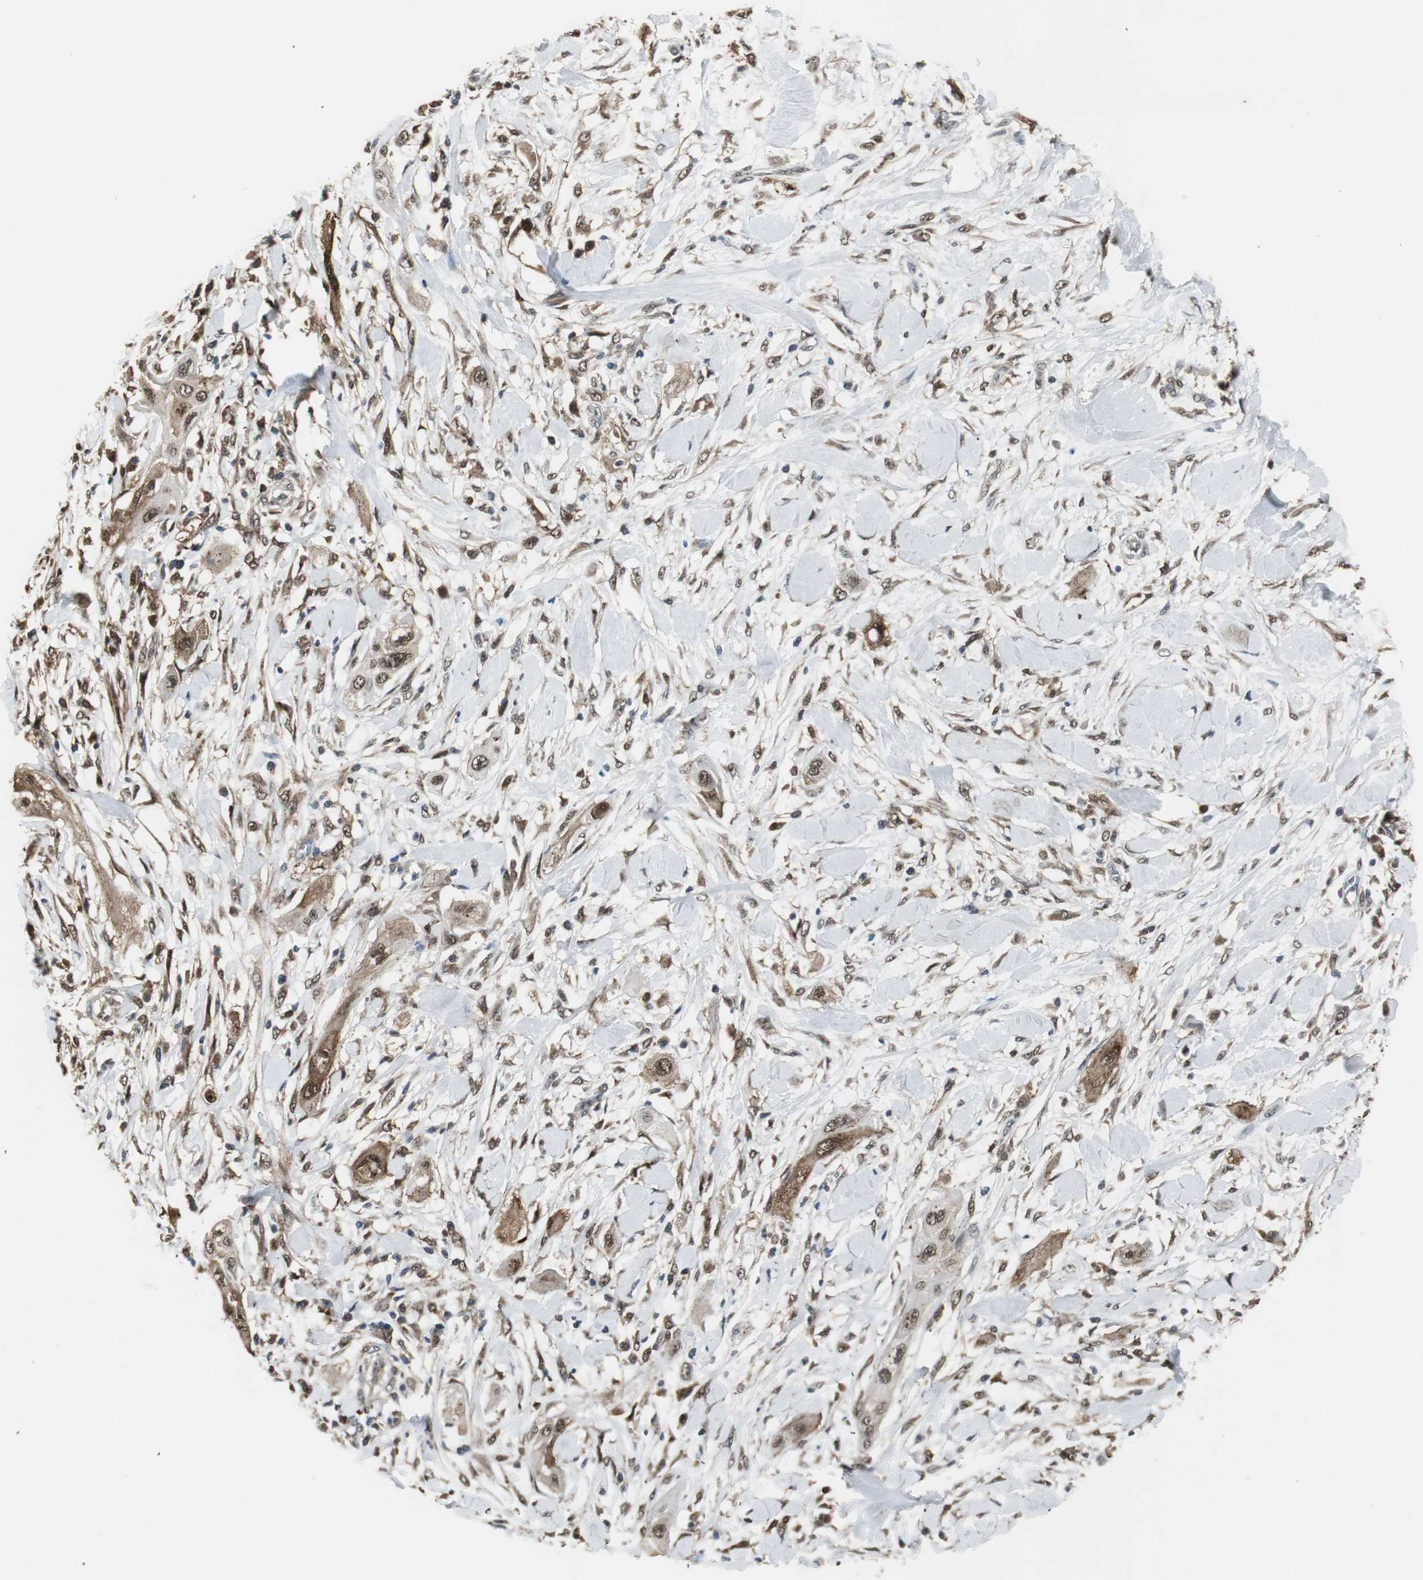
{"staining": {"intensity": "strong", "quantity": ">75%", "location": "cytoplasmic/membranous,nuclear"}, "tissue": "lung cancer", "cell_type": "Tumor cells", "image_type": "cancer", "snomed": [{"axis": "morphology", "description": "Squamous cell carcinoma, NOS"}, {"axis": "topography", "description": "Lung"}], "caption": "This is a micrograph of immunohistochemistry (IHC) staining of lung cancer, which shows strong staining in the cytoplasmic/membranous and nuclear of tumor cells.", "gene": "PLIN3", "patient": {"sex": "female", "age": 47}}